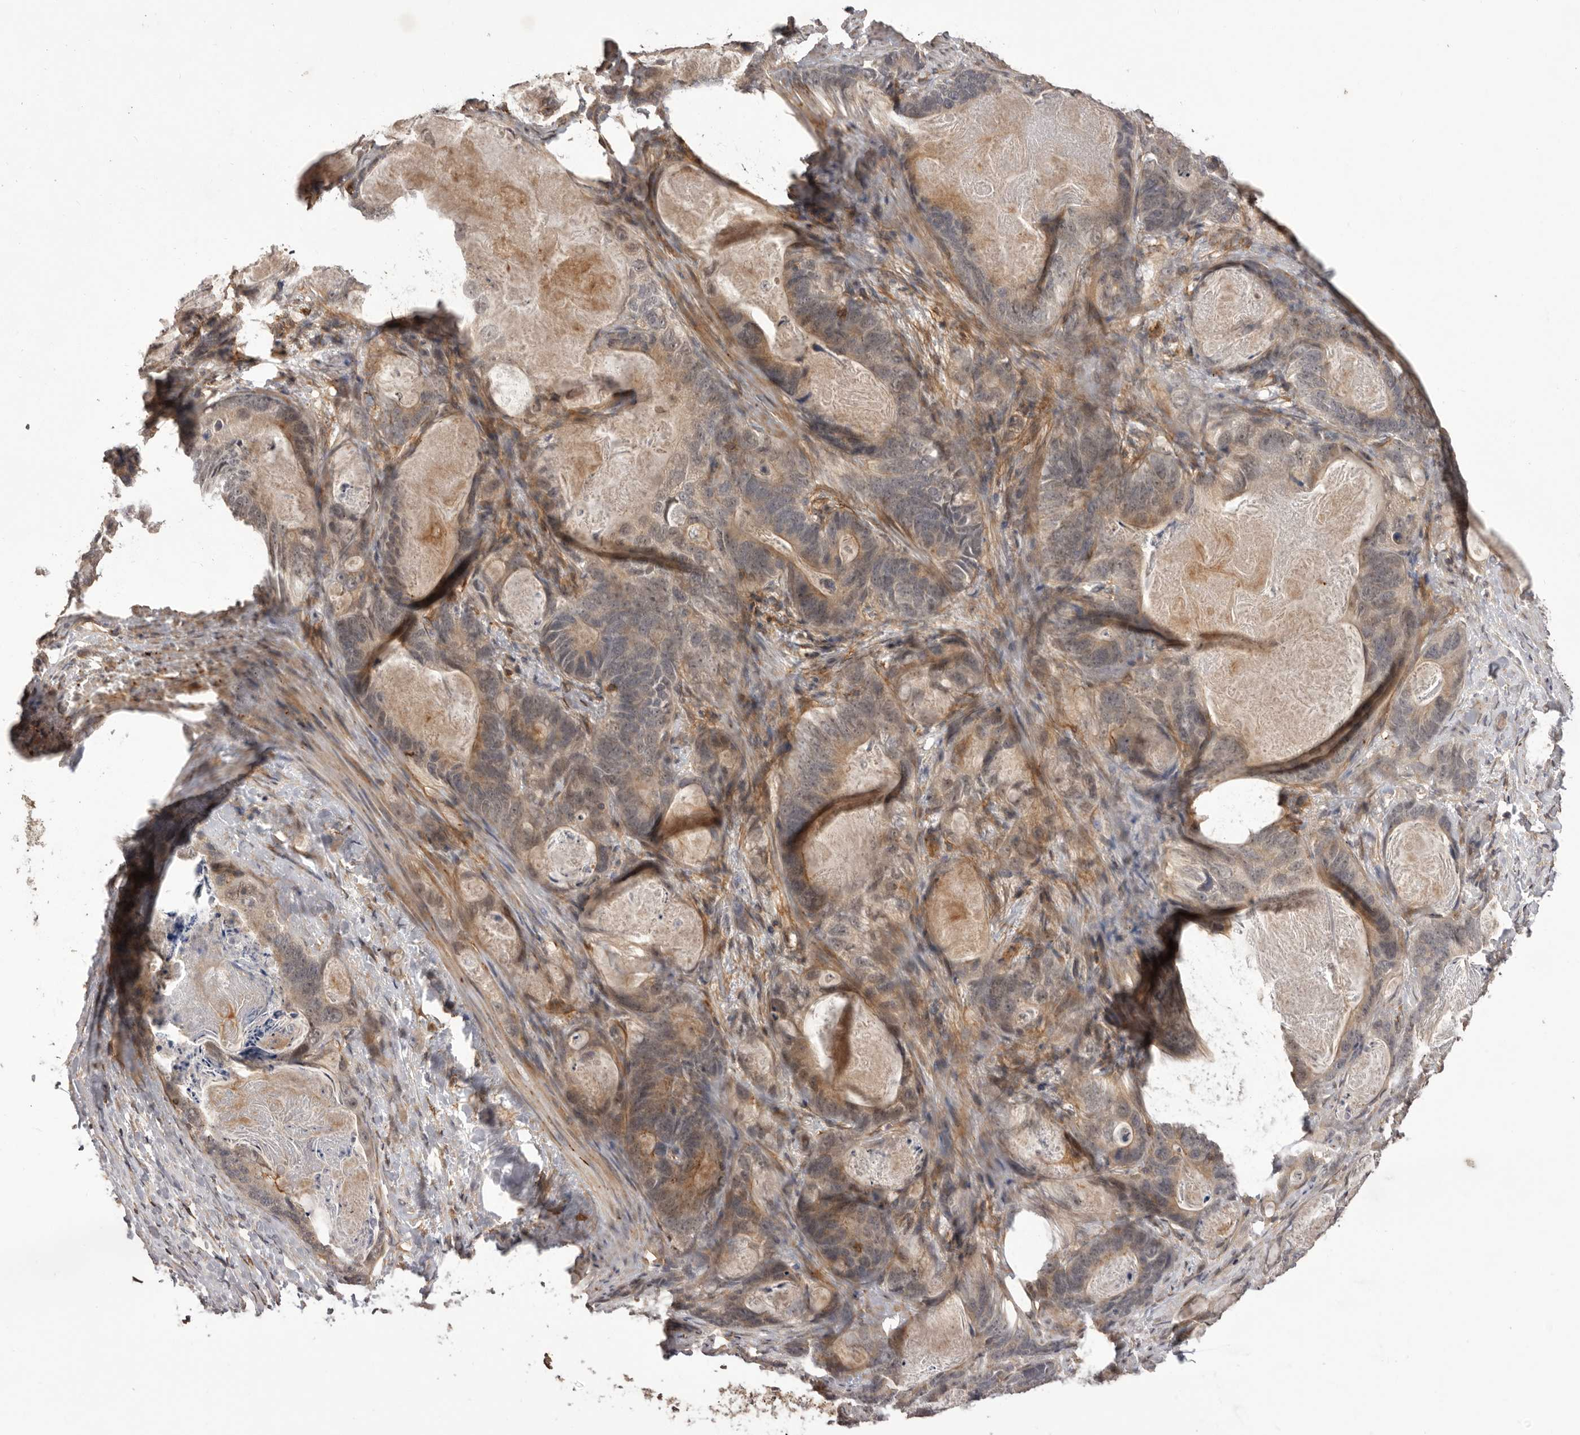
{"staining": {"intensity": "weak", "quantity": "25%-75%", "location": "cytoplasmic/membranous"}, "tissue": "stomach cancer", "cell_type": "Tumor cells", "image_type": "cancer", "snomed": [{"axis": "morphology", "description": "Normal tissue, NOS"}, {"axis": "morphology", "description": "Adenocarcinoma, NOS"}, {"axis": "topography", "description": "Stomach"}], "caption": "An image of stomach adenocarcinoma stained for a protein displays weak cytoplasmic/membranous brown staining in tumor cells.", "gene": "GLIPR2", "patient": {"sex": "female", "age": 89}}